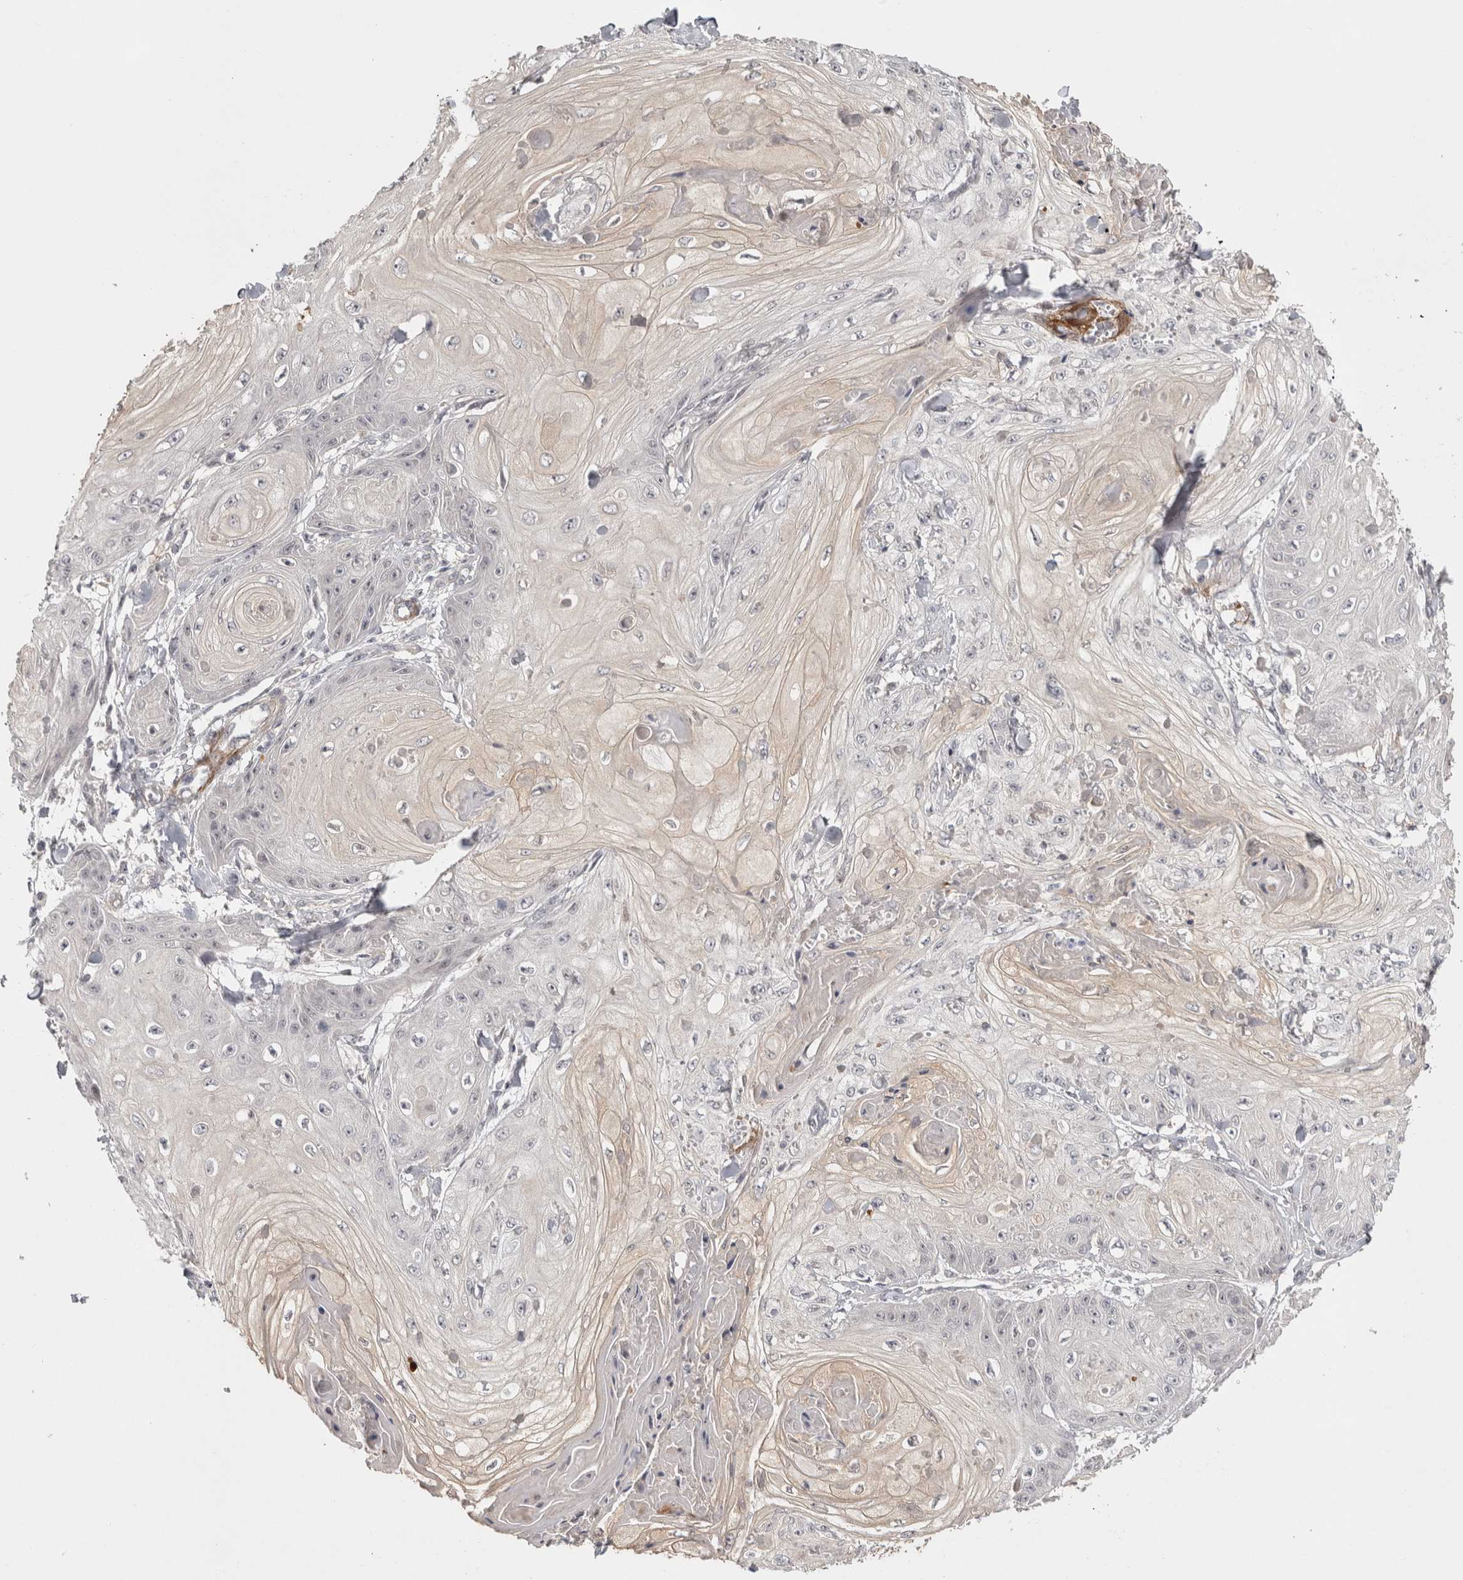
{"staining": {"intensity": "weak", "quantity": "<25%", "location": "cytoplasmic/membranous"}, "tissue": "skin cancer", "cell_type": "Tumor cells", "image_type": "cancer", "snomed": [{"axis": "morphology", "description": "Squamous cell carcinoma, NOS"}, {"axis": "topography", "description": "Skin"}], "caption": "Histopathology image shows no significant protein positivity in tumor cells of skin cancer (squamous cell carcinoma).", "gene": "ZNF318", "patient": {"sex": "male", "age": 74}}